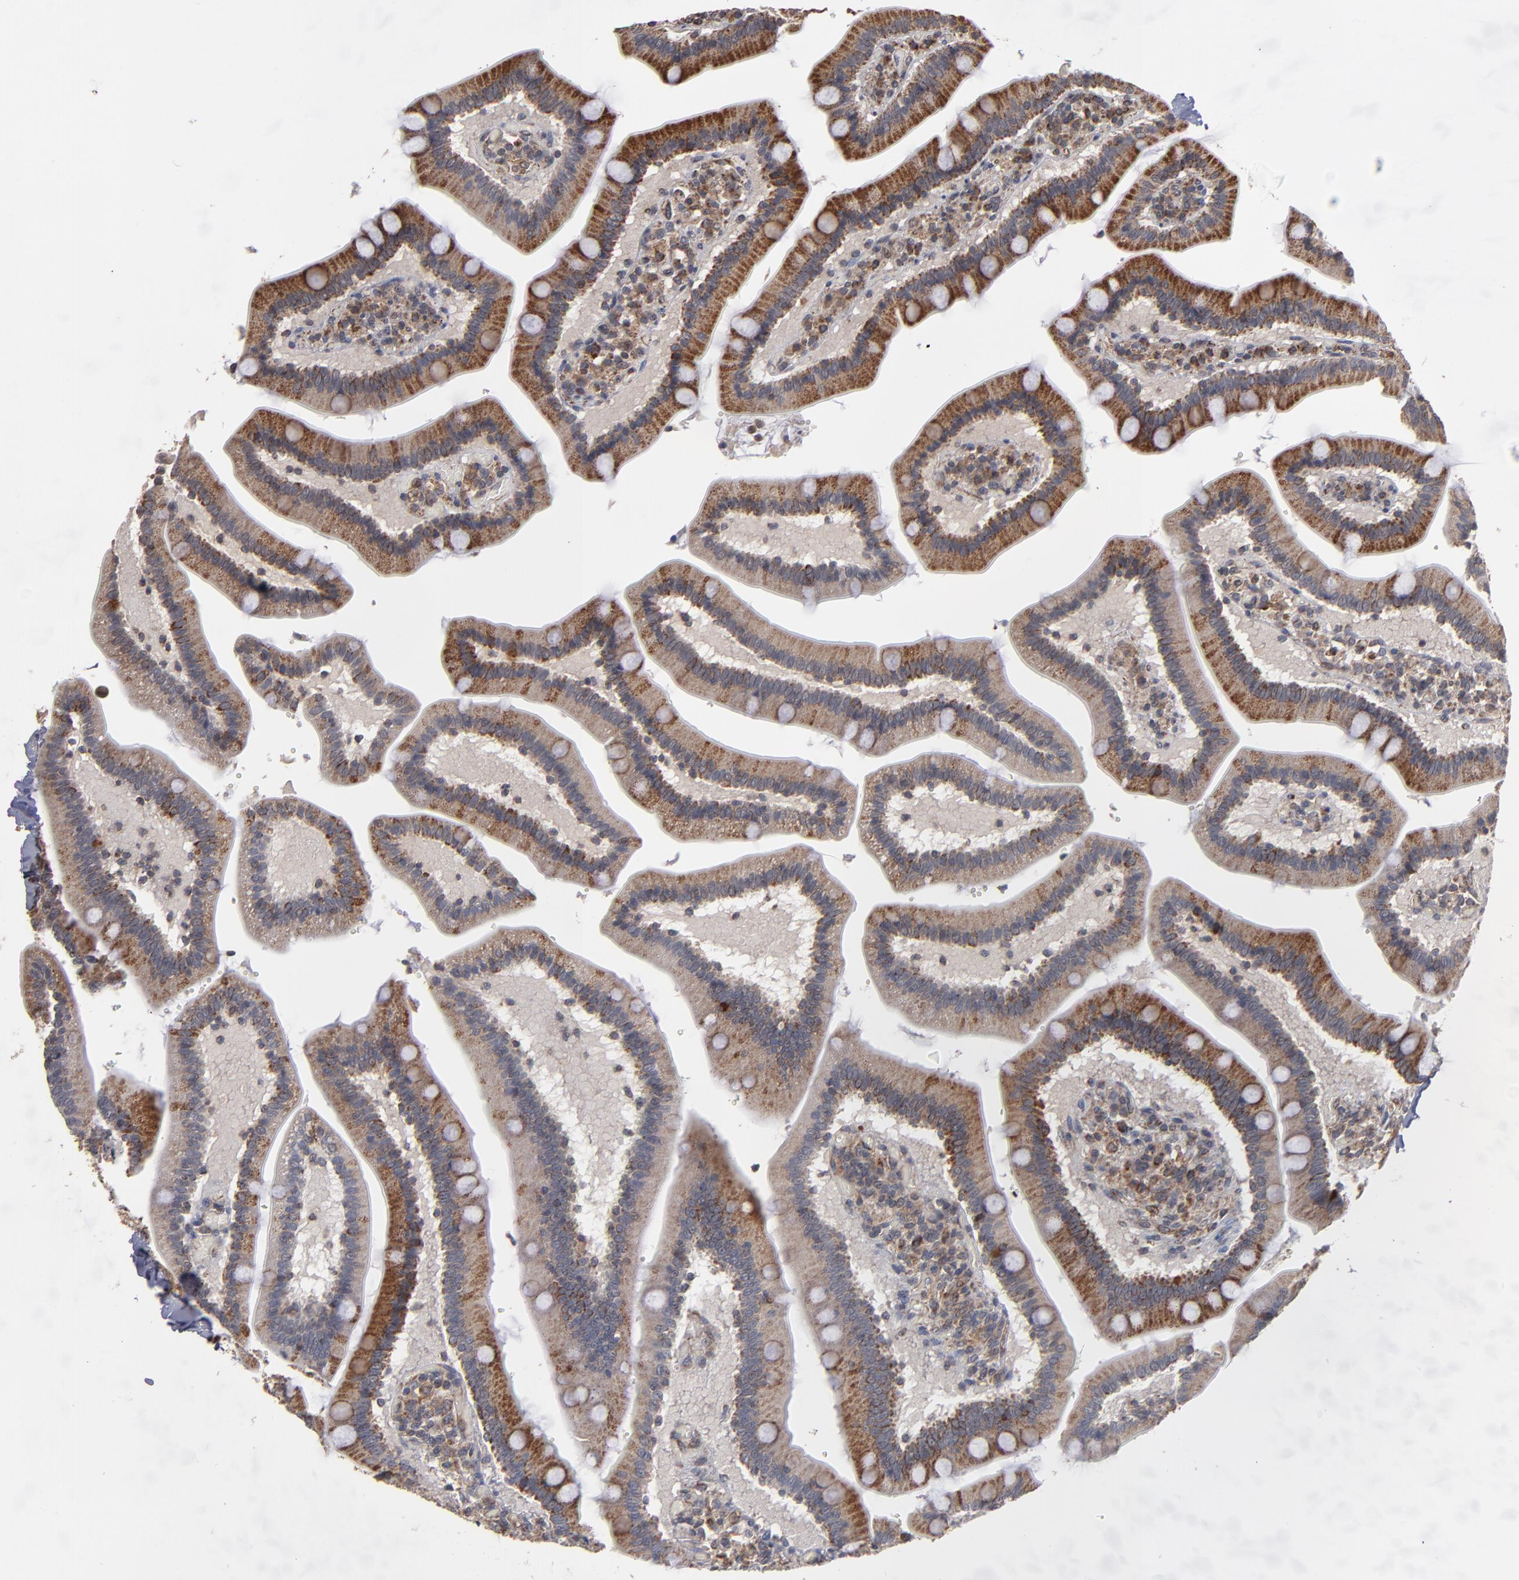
{"staining": {"intensity": "moderate", "quantity": ">75%", "location": "cytoplasmic/membranous"}, "tissue": "duodenum", "cell_type": "Glandular cells", "image_type": "normal", "snomed": [{"axis": "morphology", "description": "Normal tissue, NOS"}, {"axis": "topography", "description": "Duodenum"}], "caption": "Benign duodenum was stained to show a protein in brown. There is medium levels of moderate cytoplasmic/membranous staining in approximately >75% of glandular cells.", "gene": "MIPOL1", "patient": {"sex": "male", "age": 66}}